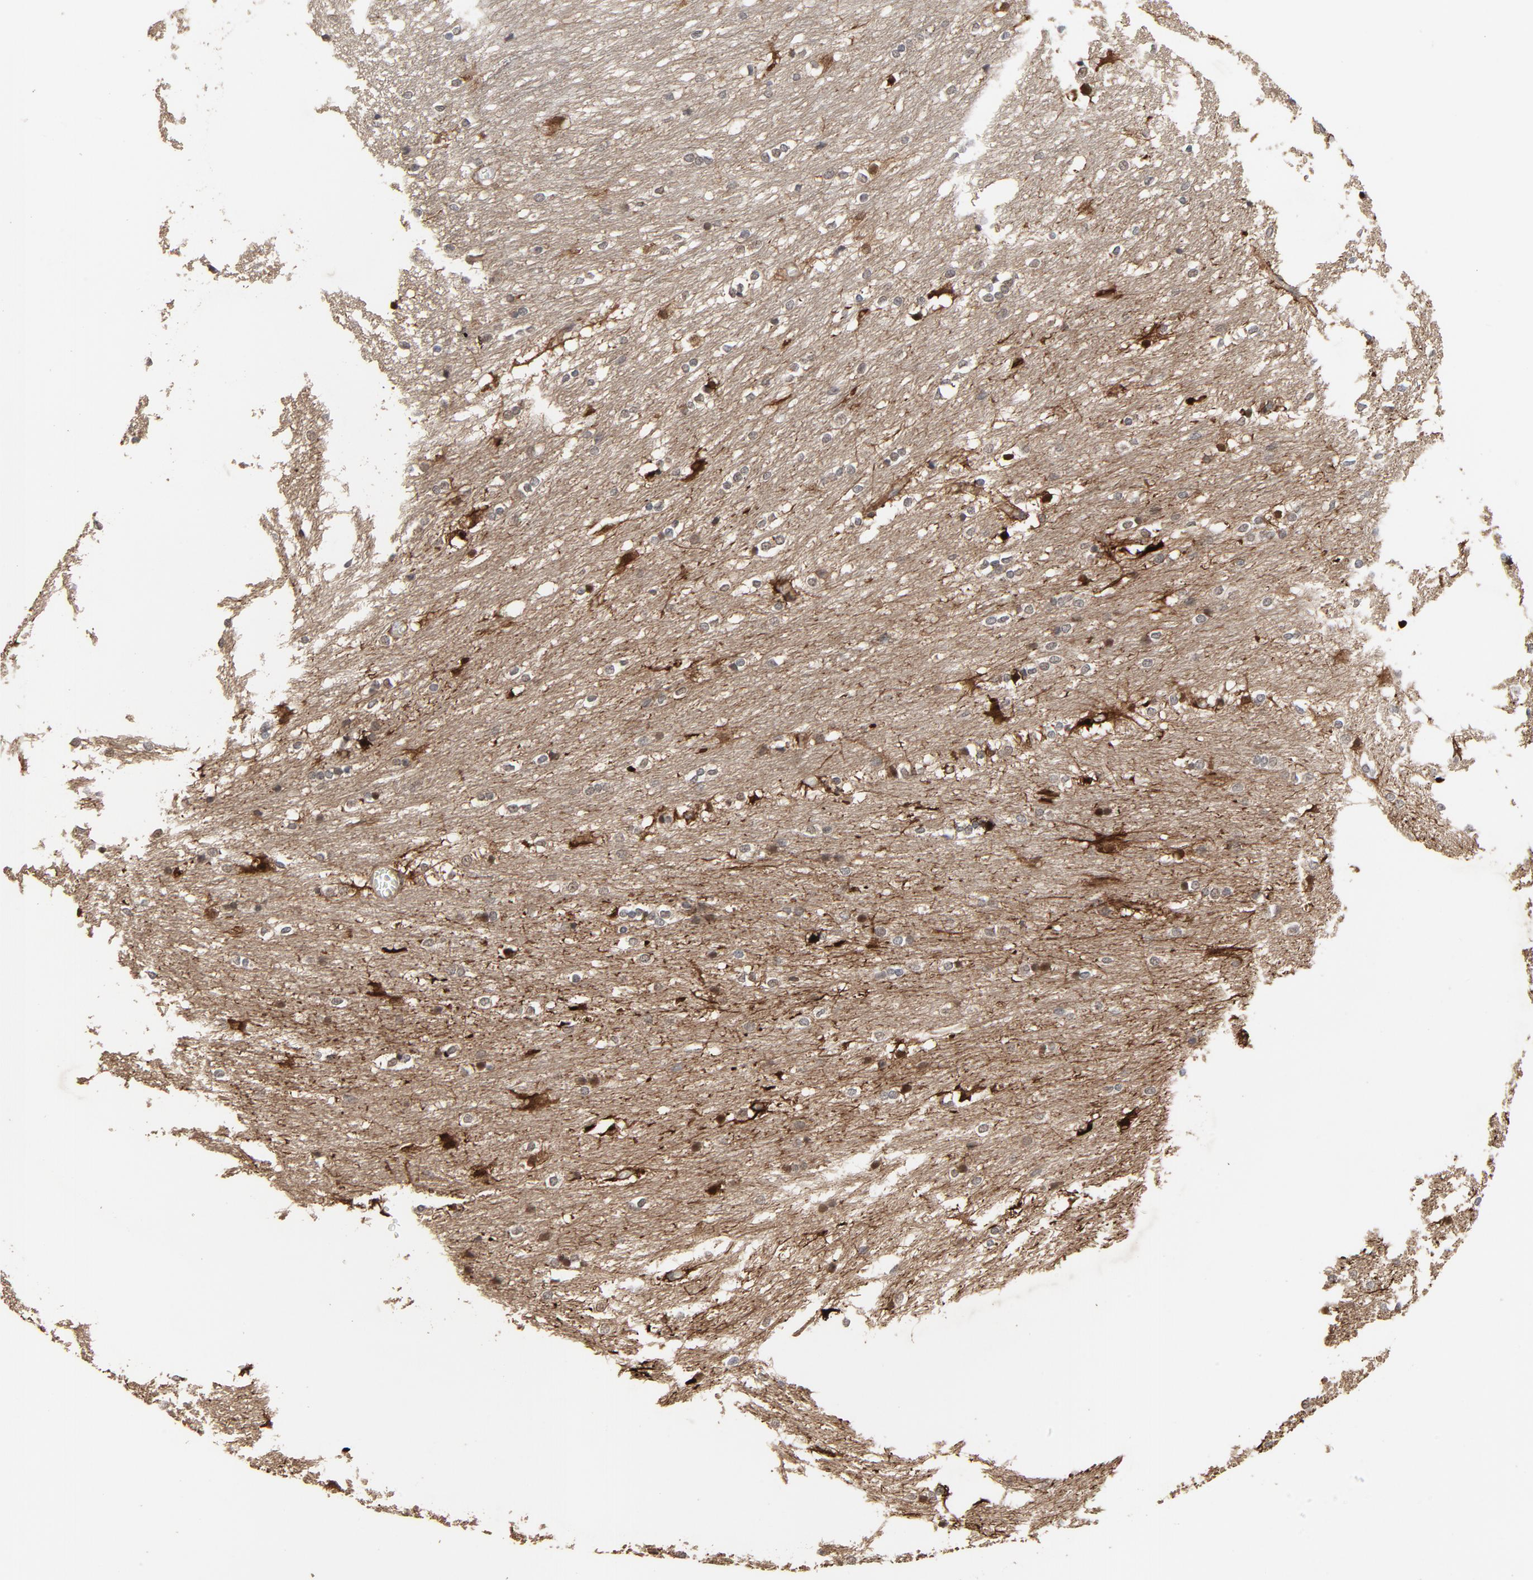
{"staining": {"intensity": "strong", "quantity": ">75%", "location": "cytoplasmic/membranous"}, "tissue": "caudate", "cell_type": "Glial cells", "image_type": "normal", "snomed": [{"axis": "morphology", "description": "Normal tissue, NOS"}, {"axis": "topography", "description": "Lateral ventricle wall"}], "caption": "Protein staining of normal caudate displays strong cytoplasmic/membranous positivity in about >75% of glial cells.", "gene": "MT3", "patient": {"sex": "female", "age": 19}}